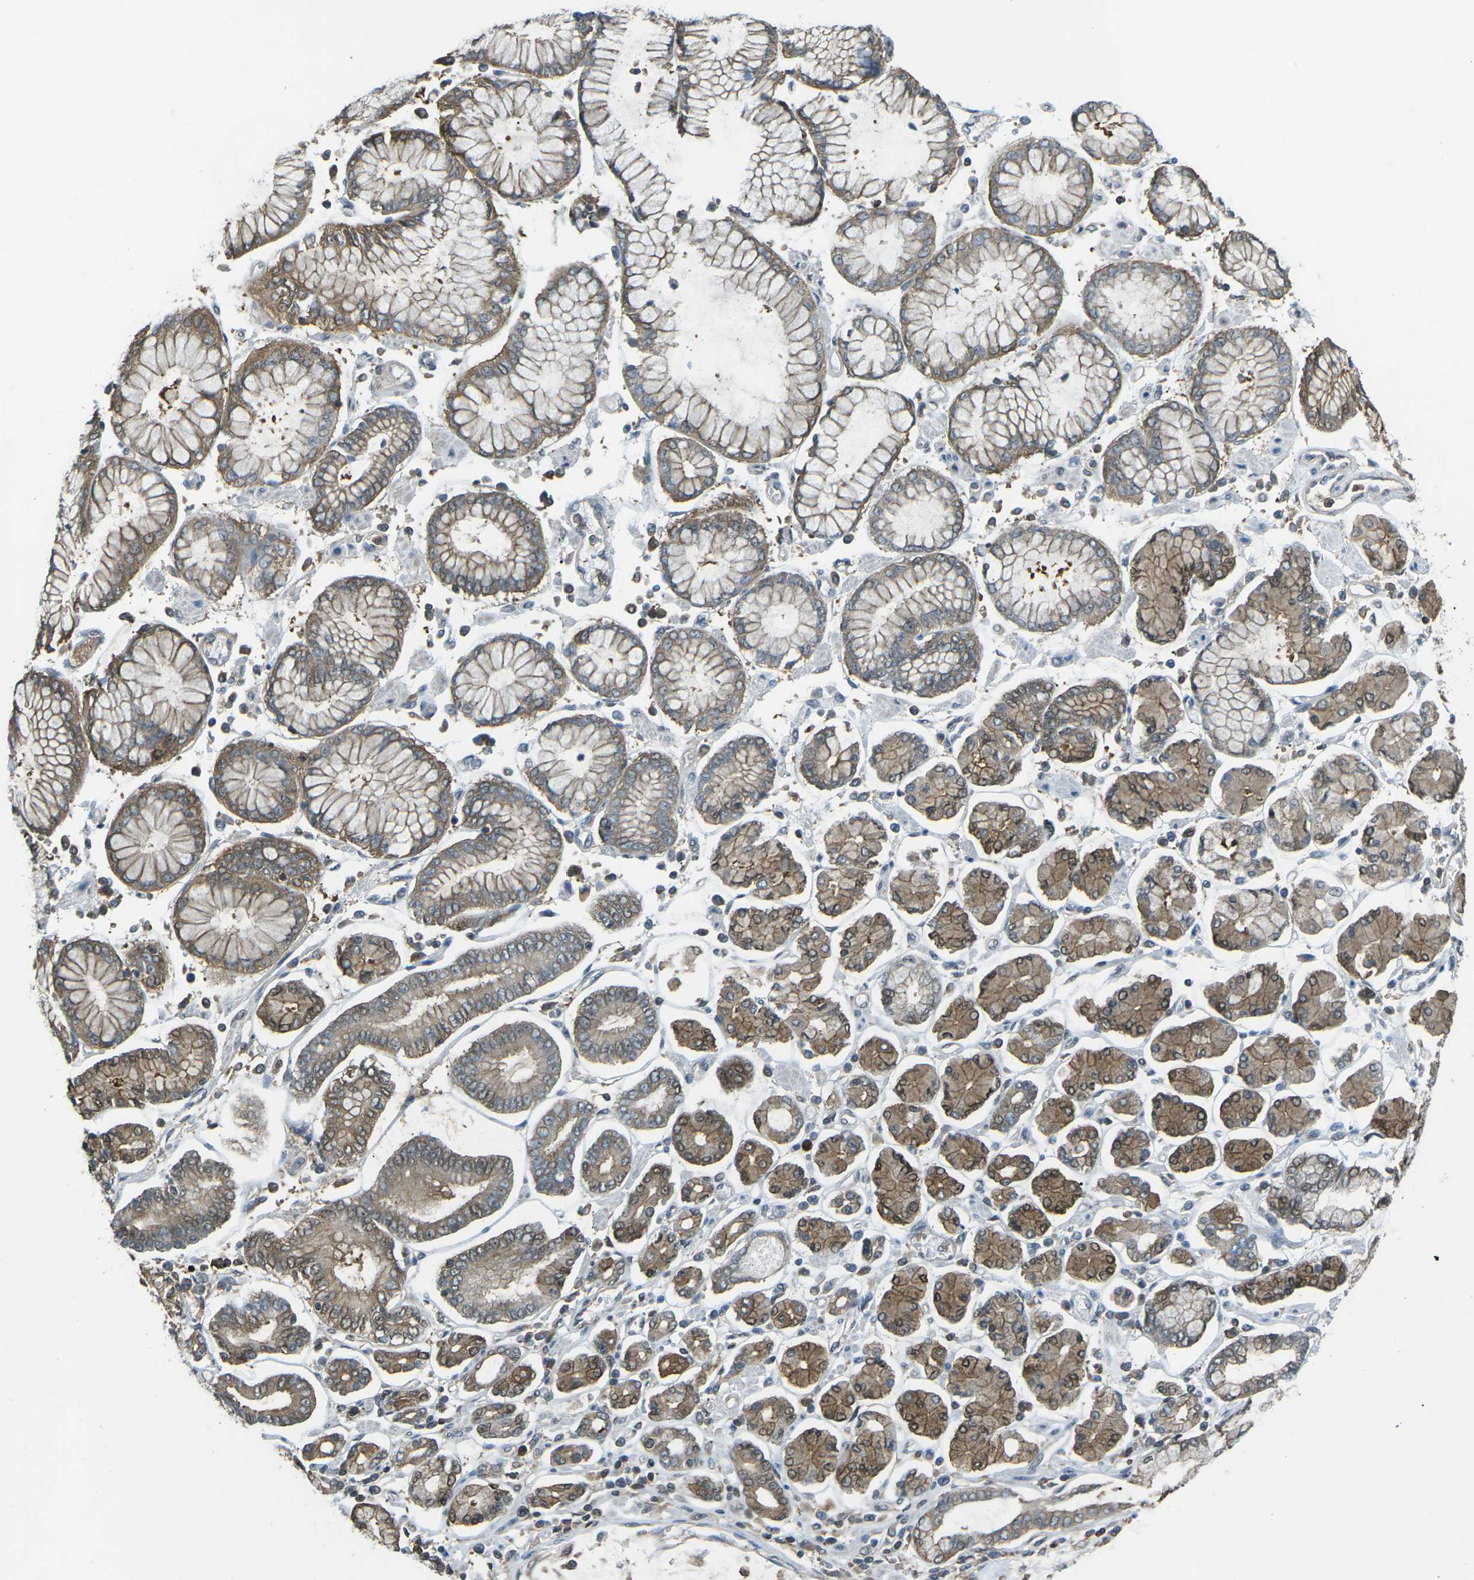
{"staining": {"intensity": "moderate", "quantity": ">75%", "location": "cytoplasmic/membranous"}, "tissue": "stomach cancer", "cell_type": "Tumor cells", "image_type": "cancer", "snomed": [{"axis": "morphology", "description": "Adenocarcinoma, NOS"}, {"axis": "topography", "description": "Stomach"}], "caption": "The micrograph reveals a brown stain indicating the presence of a protein in the cytoplasmic/membranous of tumor cells in adenocarcinoma (stomach).", "gene": "PIEZO2", "patient": {"sex": "male", "age": 76}}